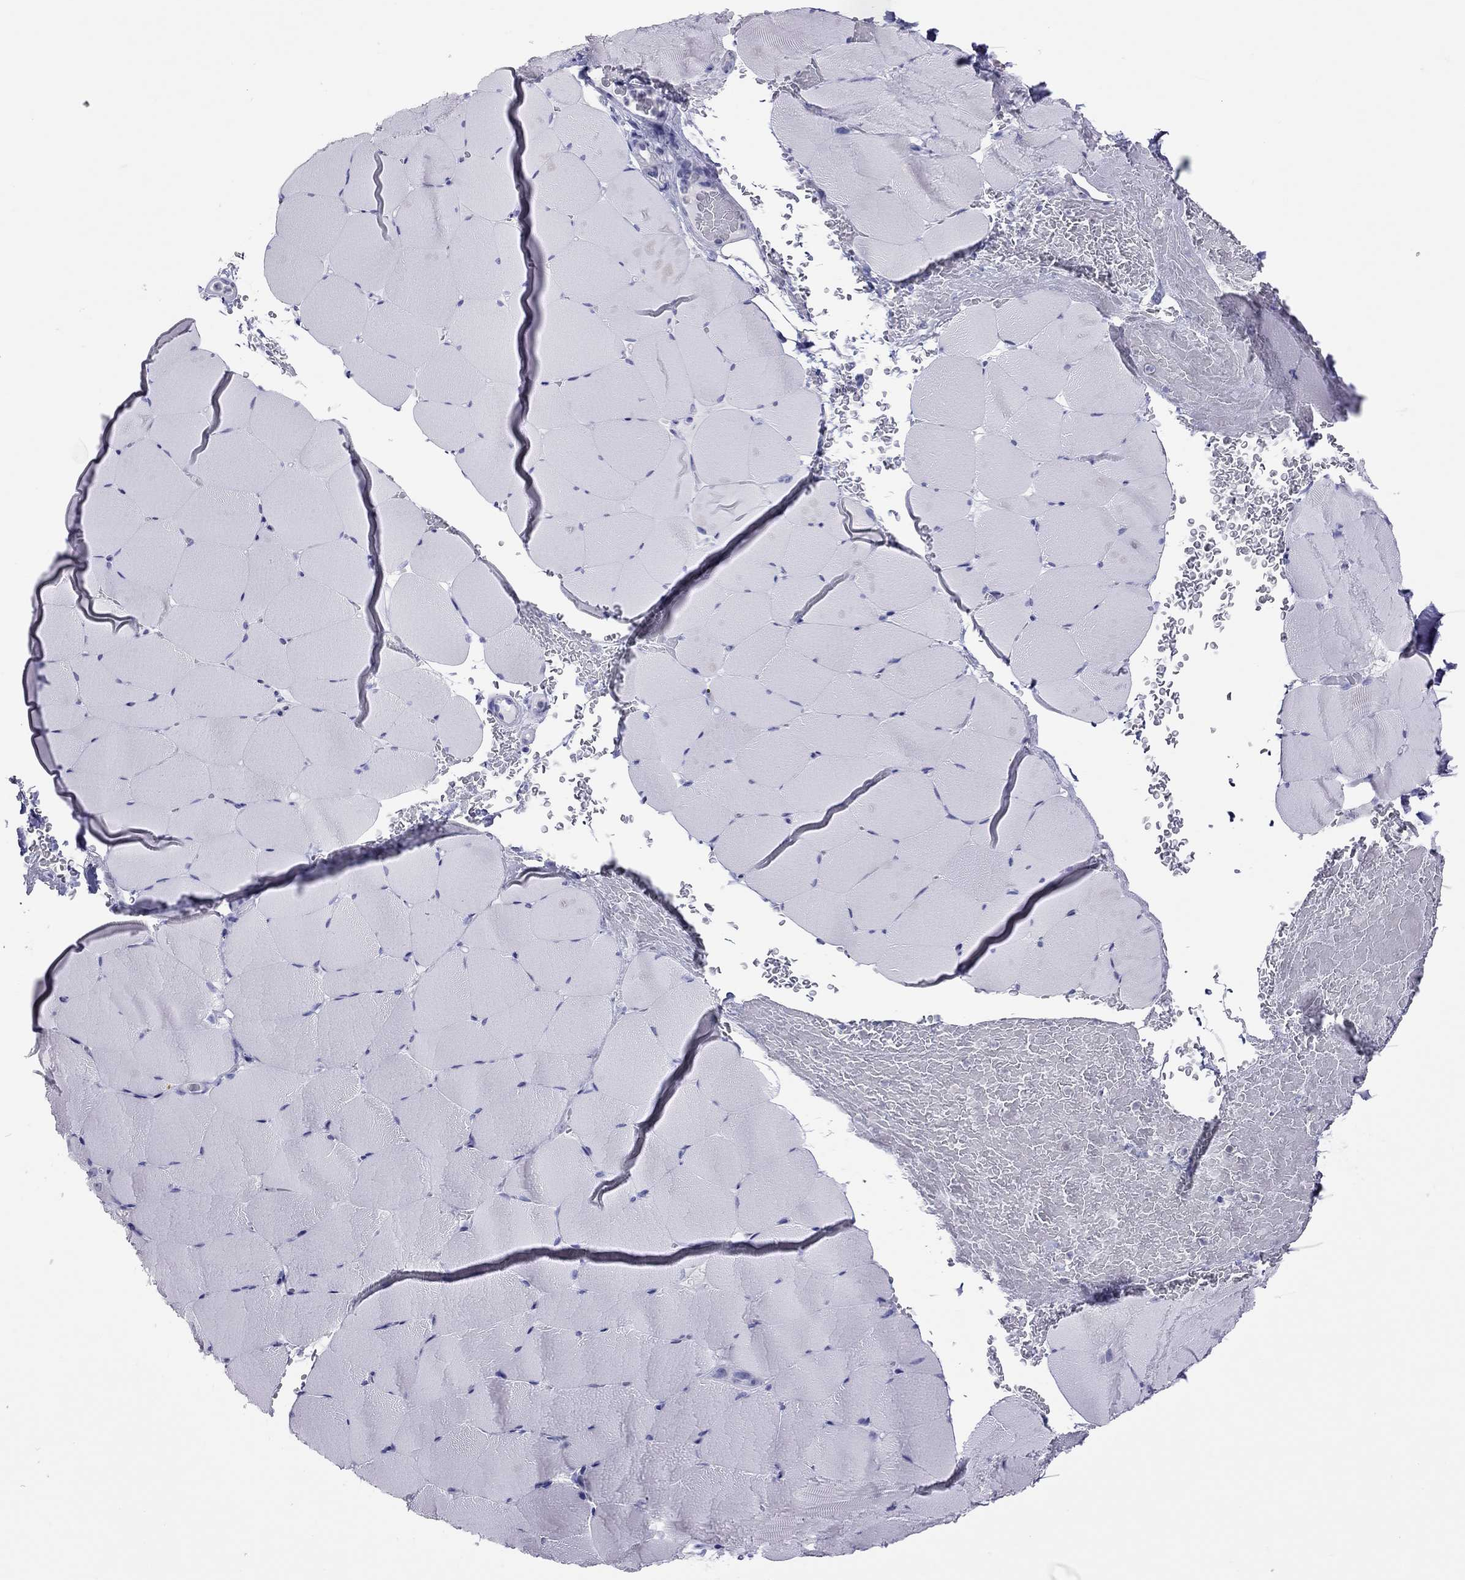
{"staining": {"intensity": "negative", "quantity": "none", "location": "none"}, "tissue": "skeletal muscle", "cell_type": "Myocytes", "image_type": "normal", "snomed": [{"axis": "morphology", "description": "Normal tissue, NOS"}, {"axis": "topography", "description": "Skeletal muscle"}], "caption": "IHC image of benign skeletal muscle: skeletal muscle stained with DAB exhibits no significant protein staining in myocytes.", "gene": "STAG3", "patient": {"sex": "female", "age": 37}}